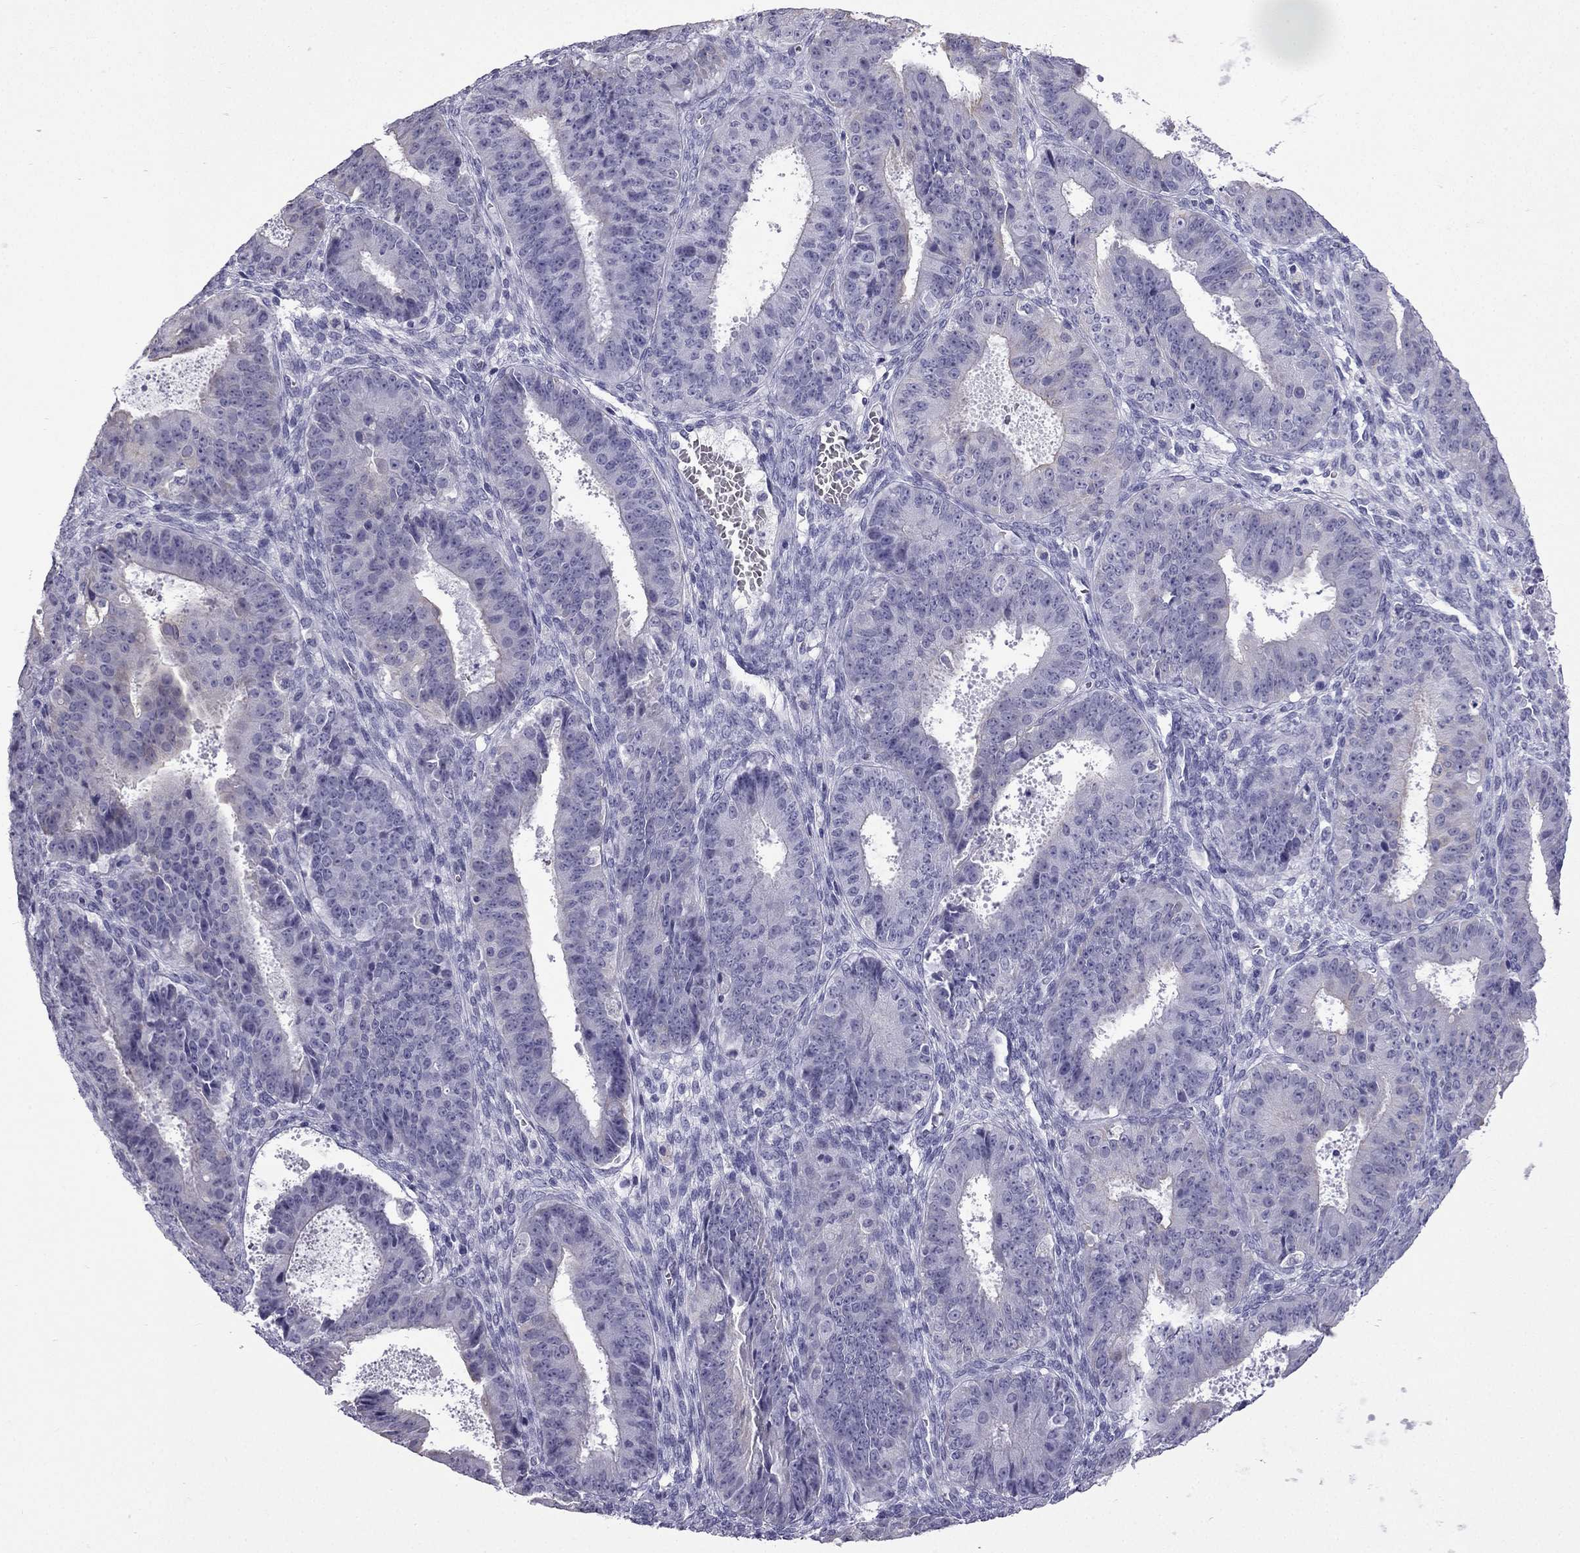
{"staining": {"intensity": "negative", "quantity": "none", "location": "none"}, "tissue": "ovarian cancer", "cell_type": "Tumor cells", "image_type": "cancer", "snomed": [{"axis": "morphology", "description": "Carcinoma, endometroid"}, {"axis": "topography", "description": "Ovary"}], "caption": "Ovarian cancer stained for a protein using IHC shows no positivity tumor cells.", "gene": "GJA8", "patient": {"sex": "female", "age": 42}}